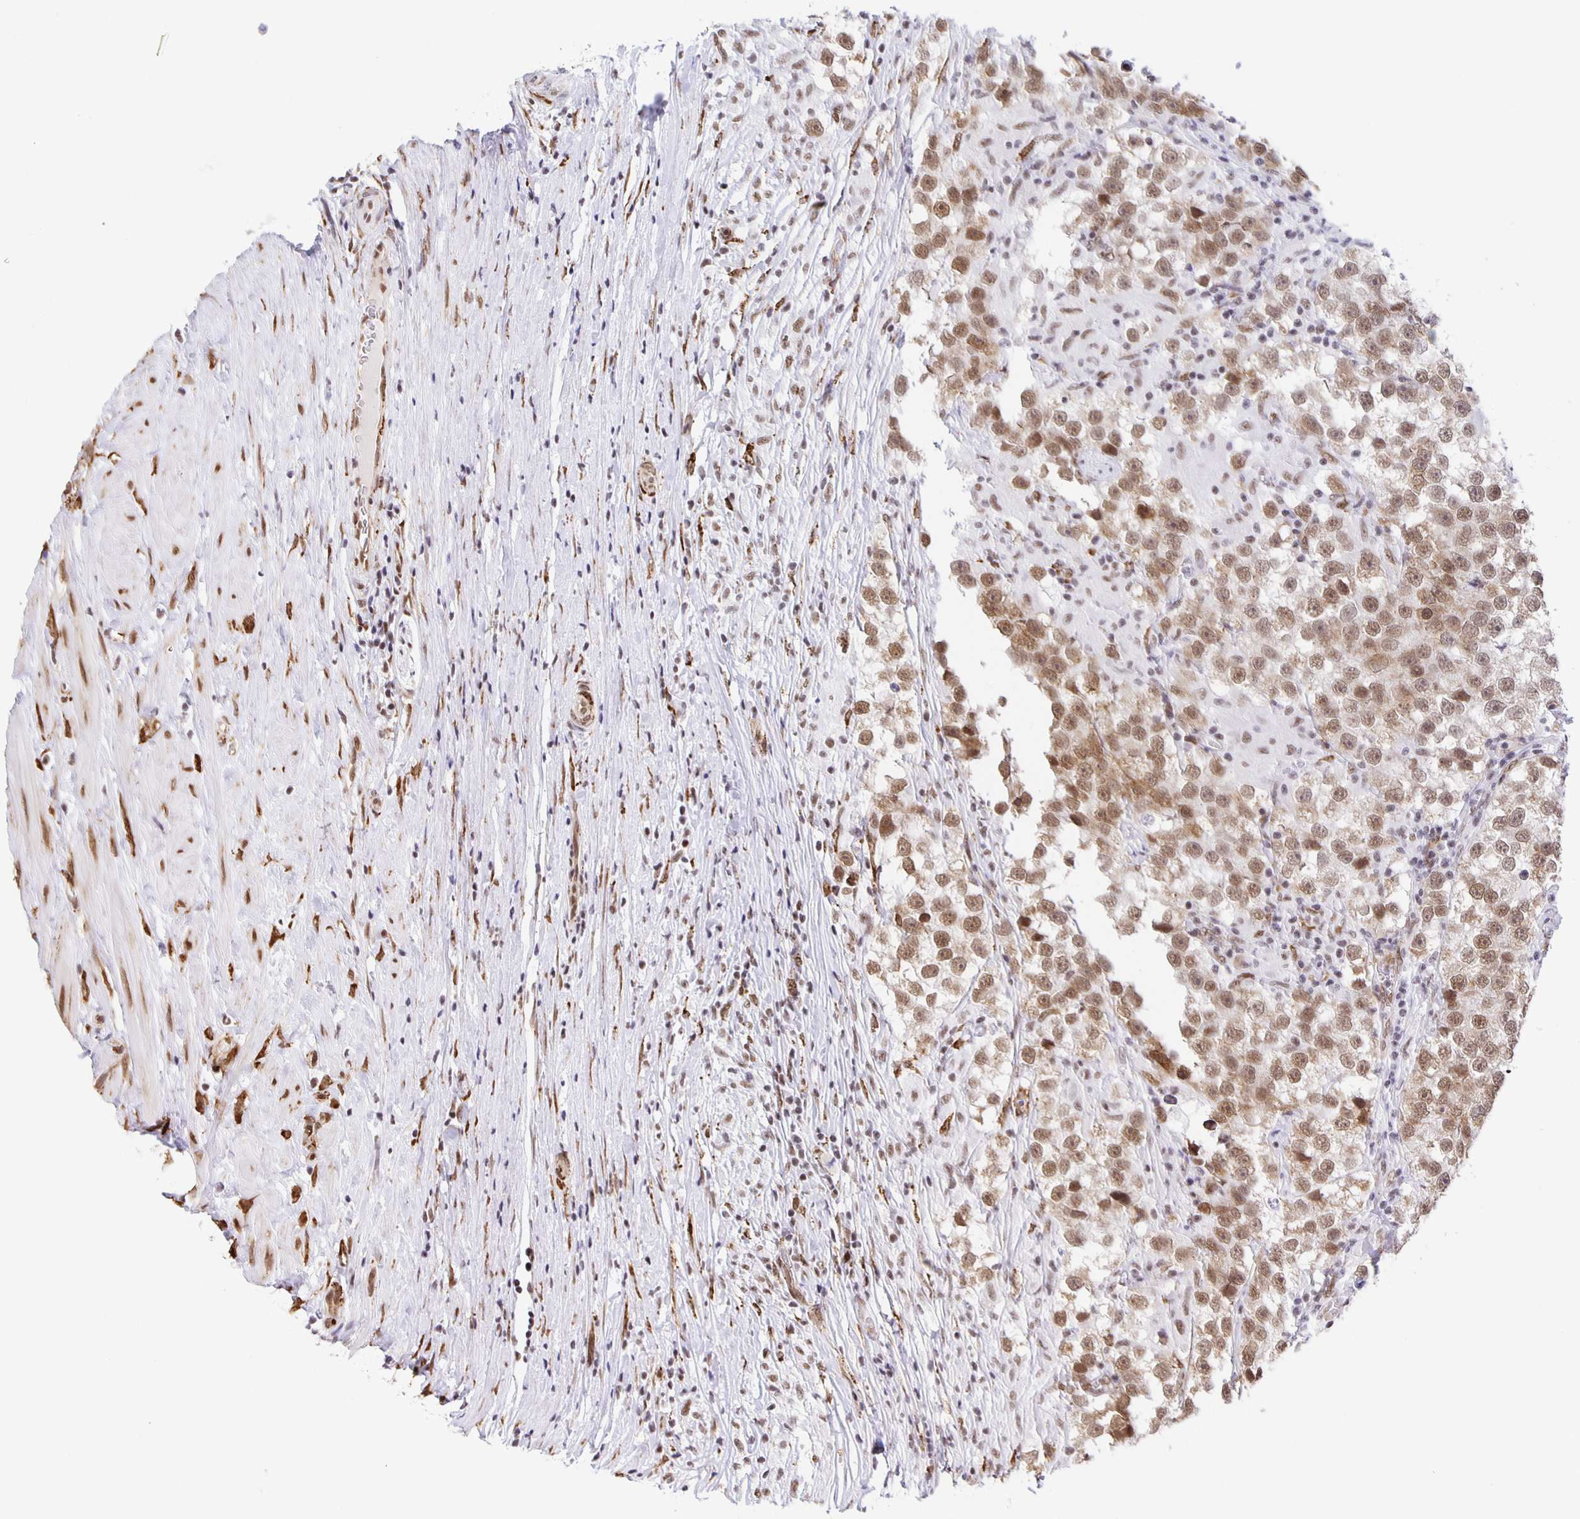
{"staining": {"intensity": "moderate", "quantity": ">75%", "location": "nuclear"}, "tissue": "testis cancer", "cell_type": "Tumor cells", "image_type": "cancer", "snomed": [{"axis": "morphology", "description": "Seminoma, NOS"}, {"axis": "topography", "description": "Testis"}], "caption": "High-power microscopy captured an immunohistochemistry (IHC) micrograph of testis cancer, revealing moderate nuclear positivity in about >75% of tumor cells.", "gene": "ZRANB2", "patient": {"sex": "male", "age": 46}}